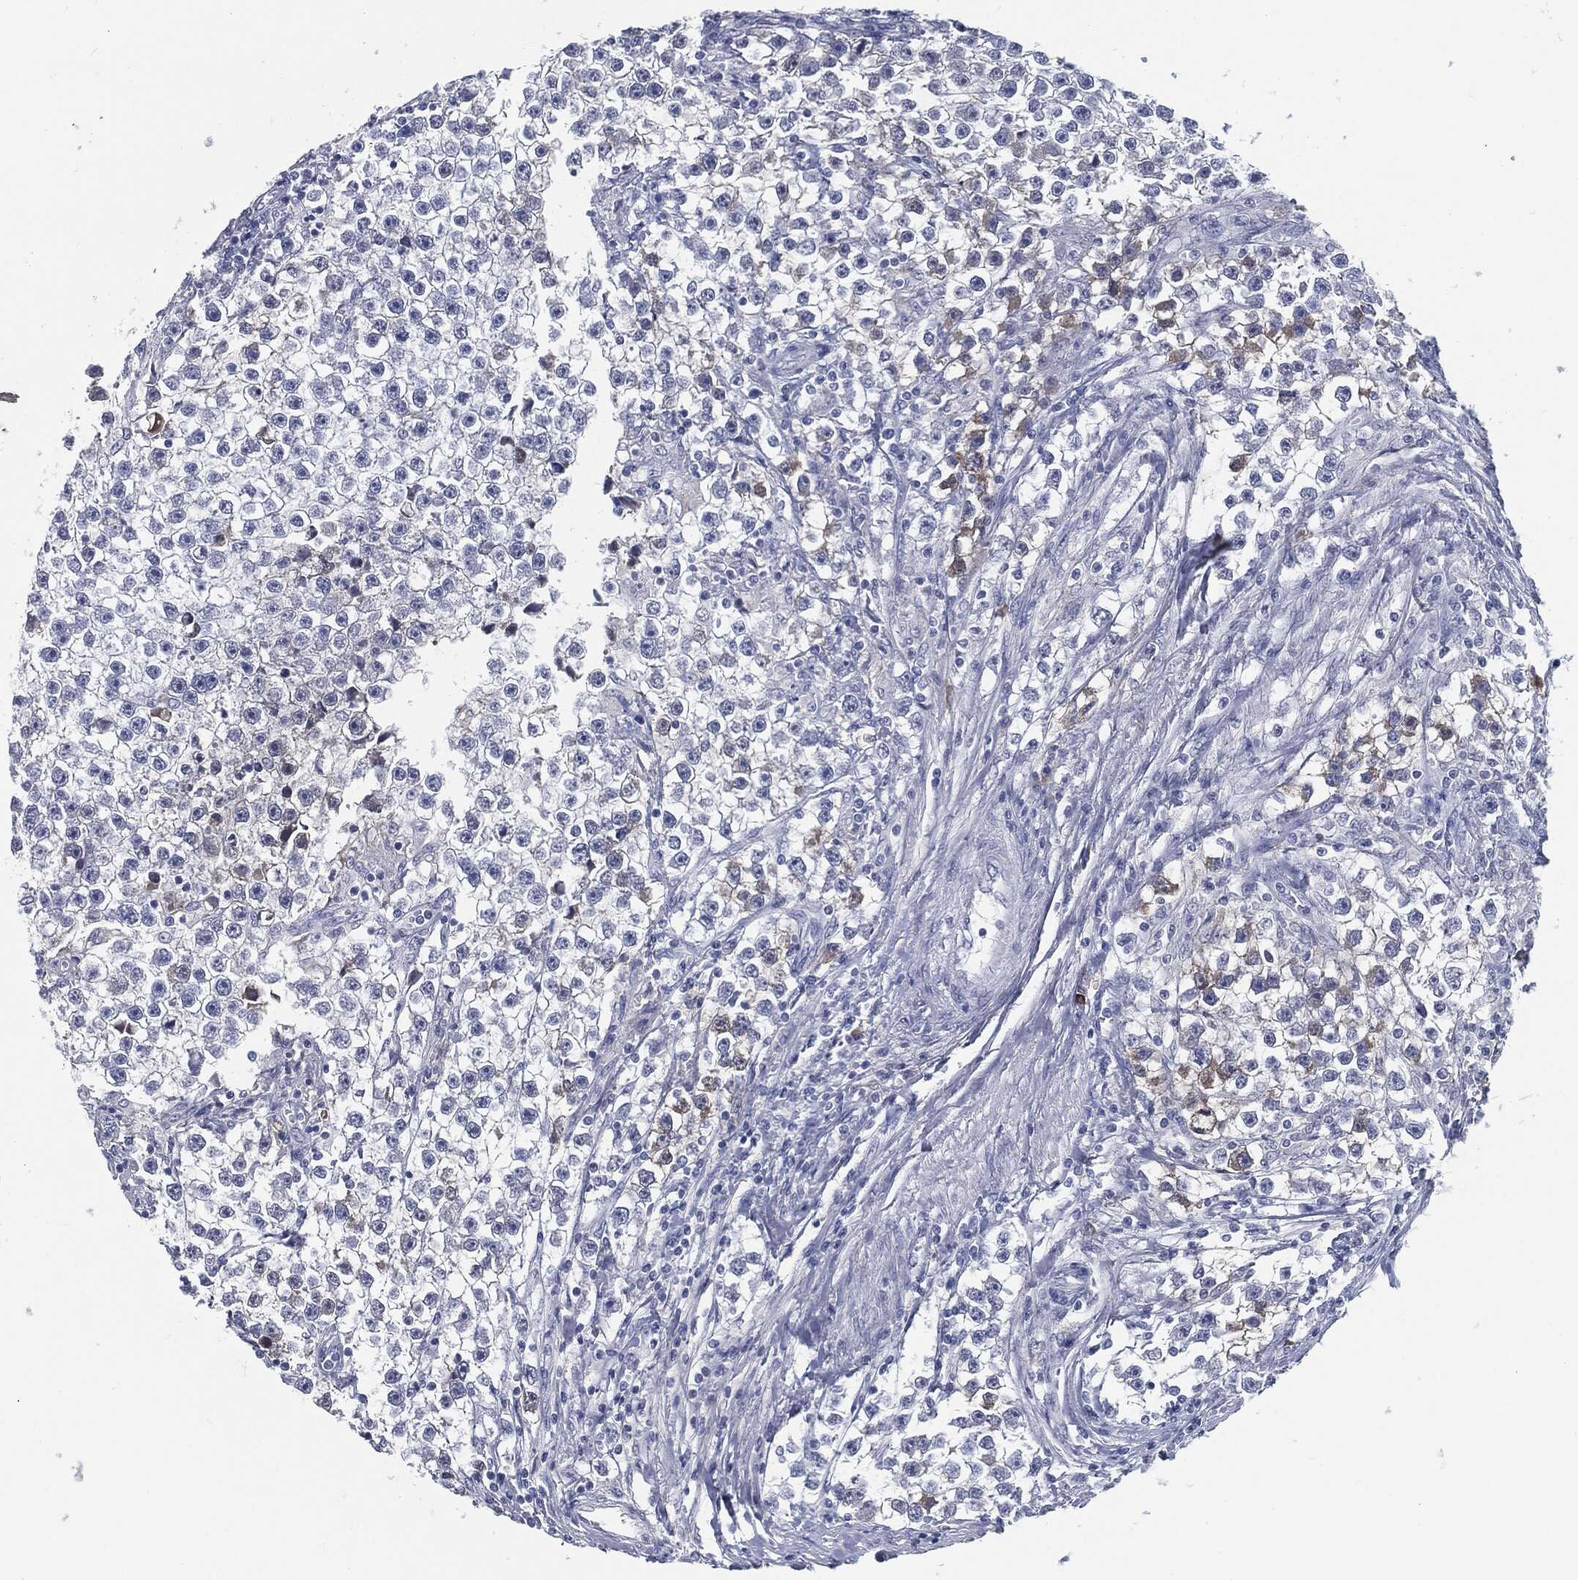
{"staining": {"intensity": "weak", "quantity": "<25%", "location": "cytoplasmic/membranous"}, "tissue": "testis cancer", "cell_type": "Tumor cells", "image_type": "cancer", "snomed": [{"axis": "morphology", "description": "Seminoma, NOS"}, {"axis": "topography", "description": "Testis"}], "caption": "Tumor cells show no significant expression in testis cancer.", "gene": "MST1", "patient": {"sex": "male", "age": 59}}